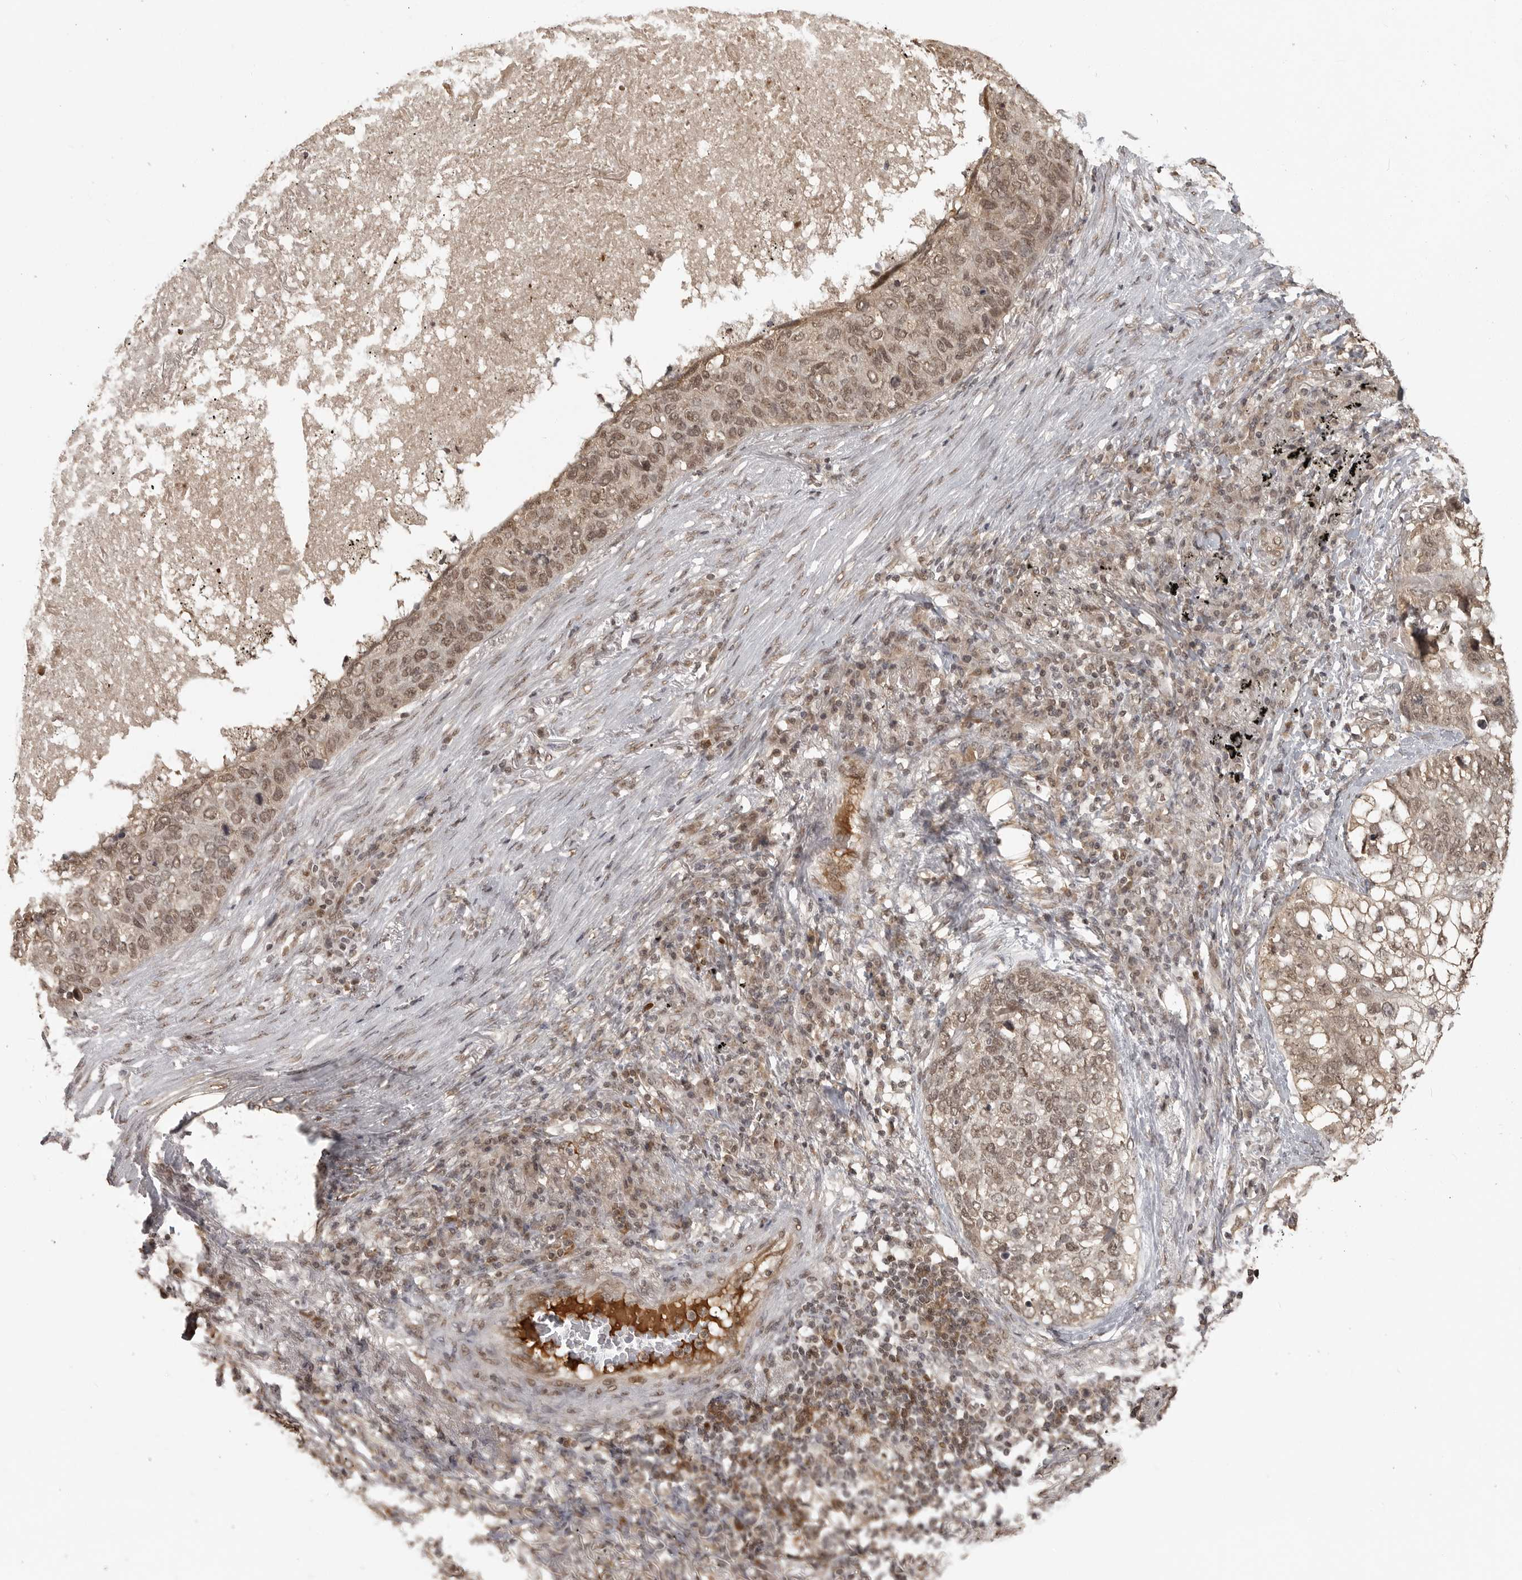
{"staining": {"intensity": "moderate", "quantity": ">75%", "location": "nuclear"}, "tissue": "lung cancer", "cell_type": "Tumor cells", "image_type": "cancer", "snomed": [{"axis": "morphology", "description": "Squamous cell carcinoma, NOS"}, {"axis": "topography", "description": "Lung"}], "caption": "High-magnification brightfield microscopy of lung squamous cell carcinoma stained with DAB (3,3'-diaminobenzidine) (brown) and counterstained with hematoxylin (blue). tumor cells exhibit moderate nuclear expression is identified in approximately>75% of cells.", "gene": "CLOCK", "patient": {"sex": "female", "age": 63}}